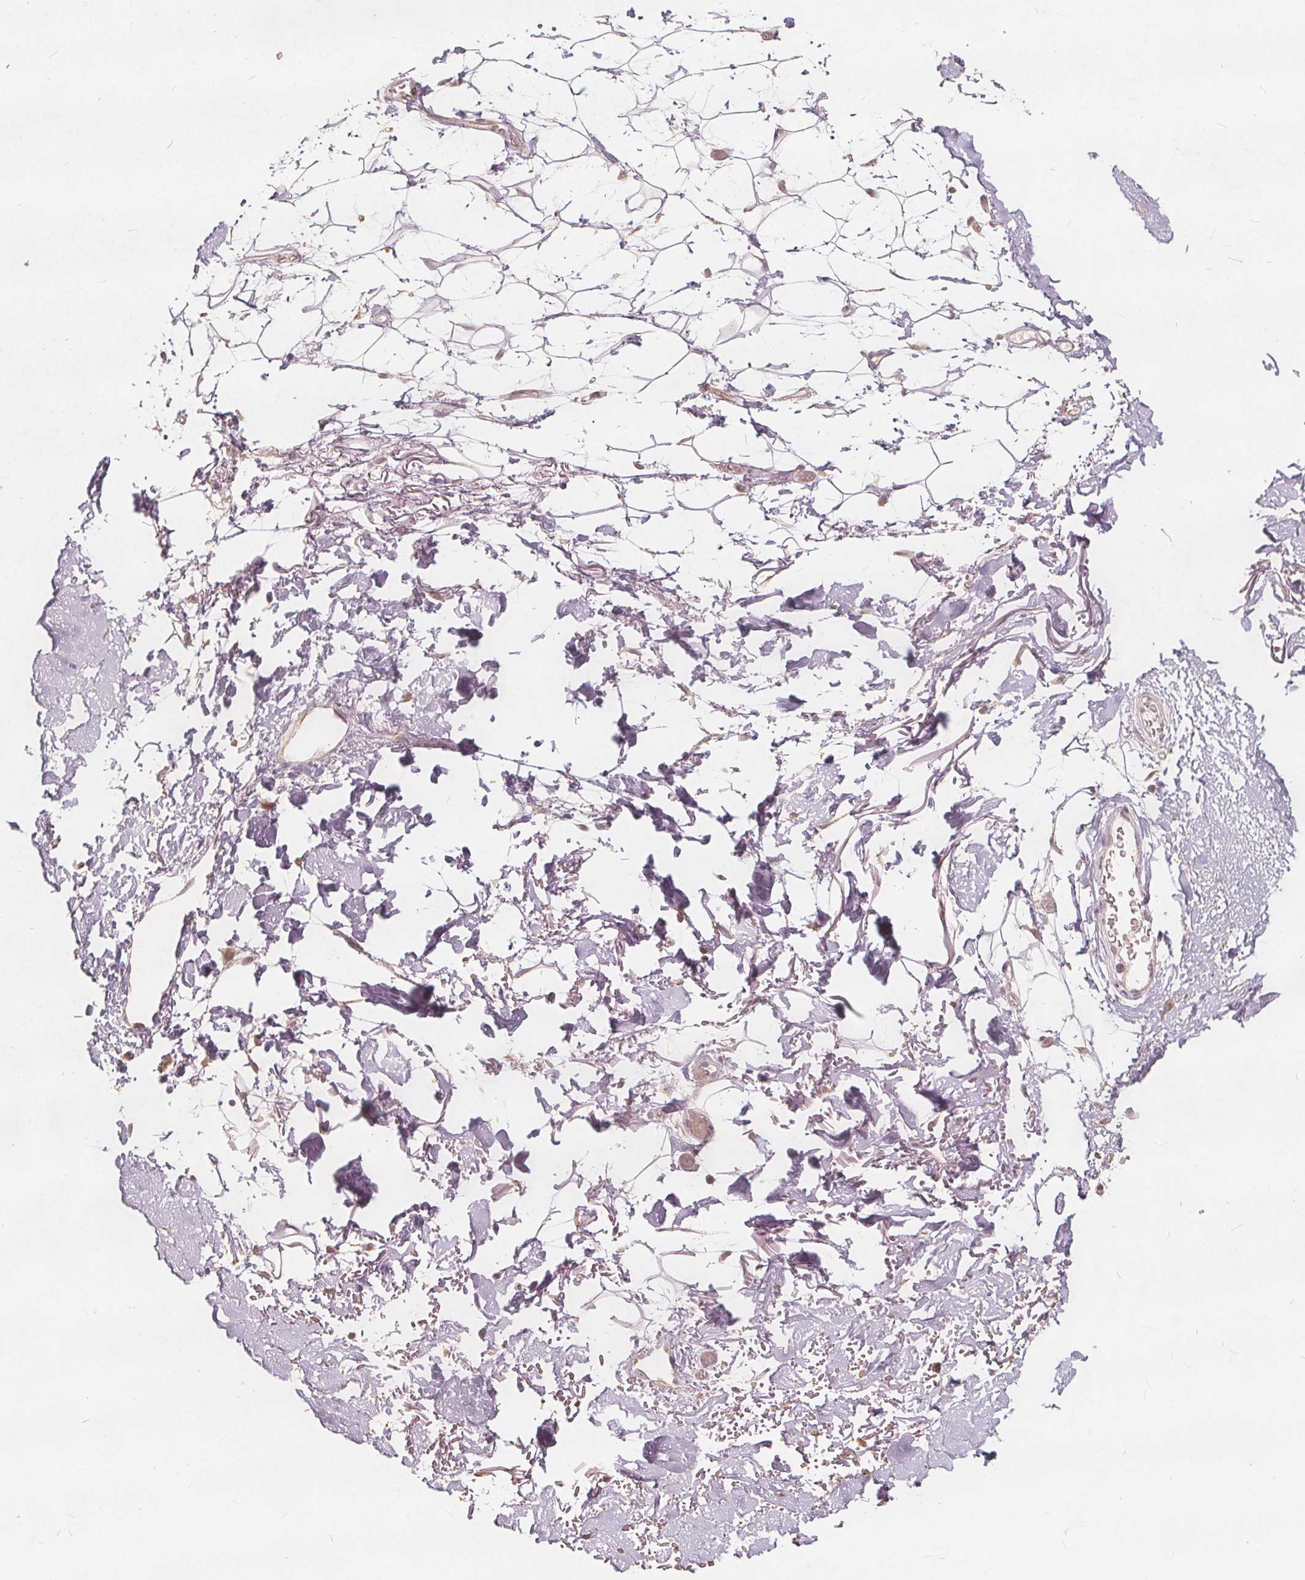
{"staining": {"intensity": "weak", "quantity": ">75%", "location": "cytoplasmic/membranous"}, "tissue": "adipose tissue", "cell_type": "Adipocytes", "image_type": "normal", "snomed": [{"axis": "morphology", "description": "Normal tissue, NOS"}, {"axis": "topography", "description": "Anal"}, {"axis": "topography", "description": "Peripheral nerve tissue"}], "caption": "Protein expression by immunohistochemistry reveals weak cytoplasmic/membranous positivity in about >75% of adipocytes in benign adipose tissue. (Brightfield microscopy of DAB IHC at high magnification).", "gene": "PTPRT", "patient": {"sex": "male", "age": 78}}